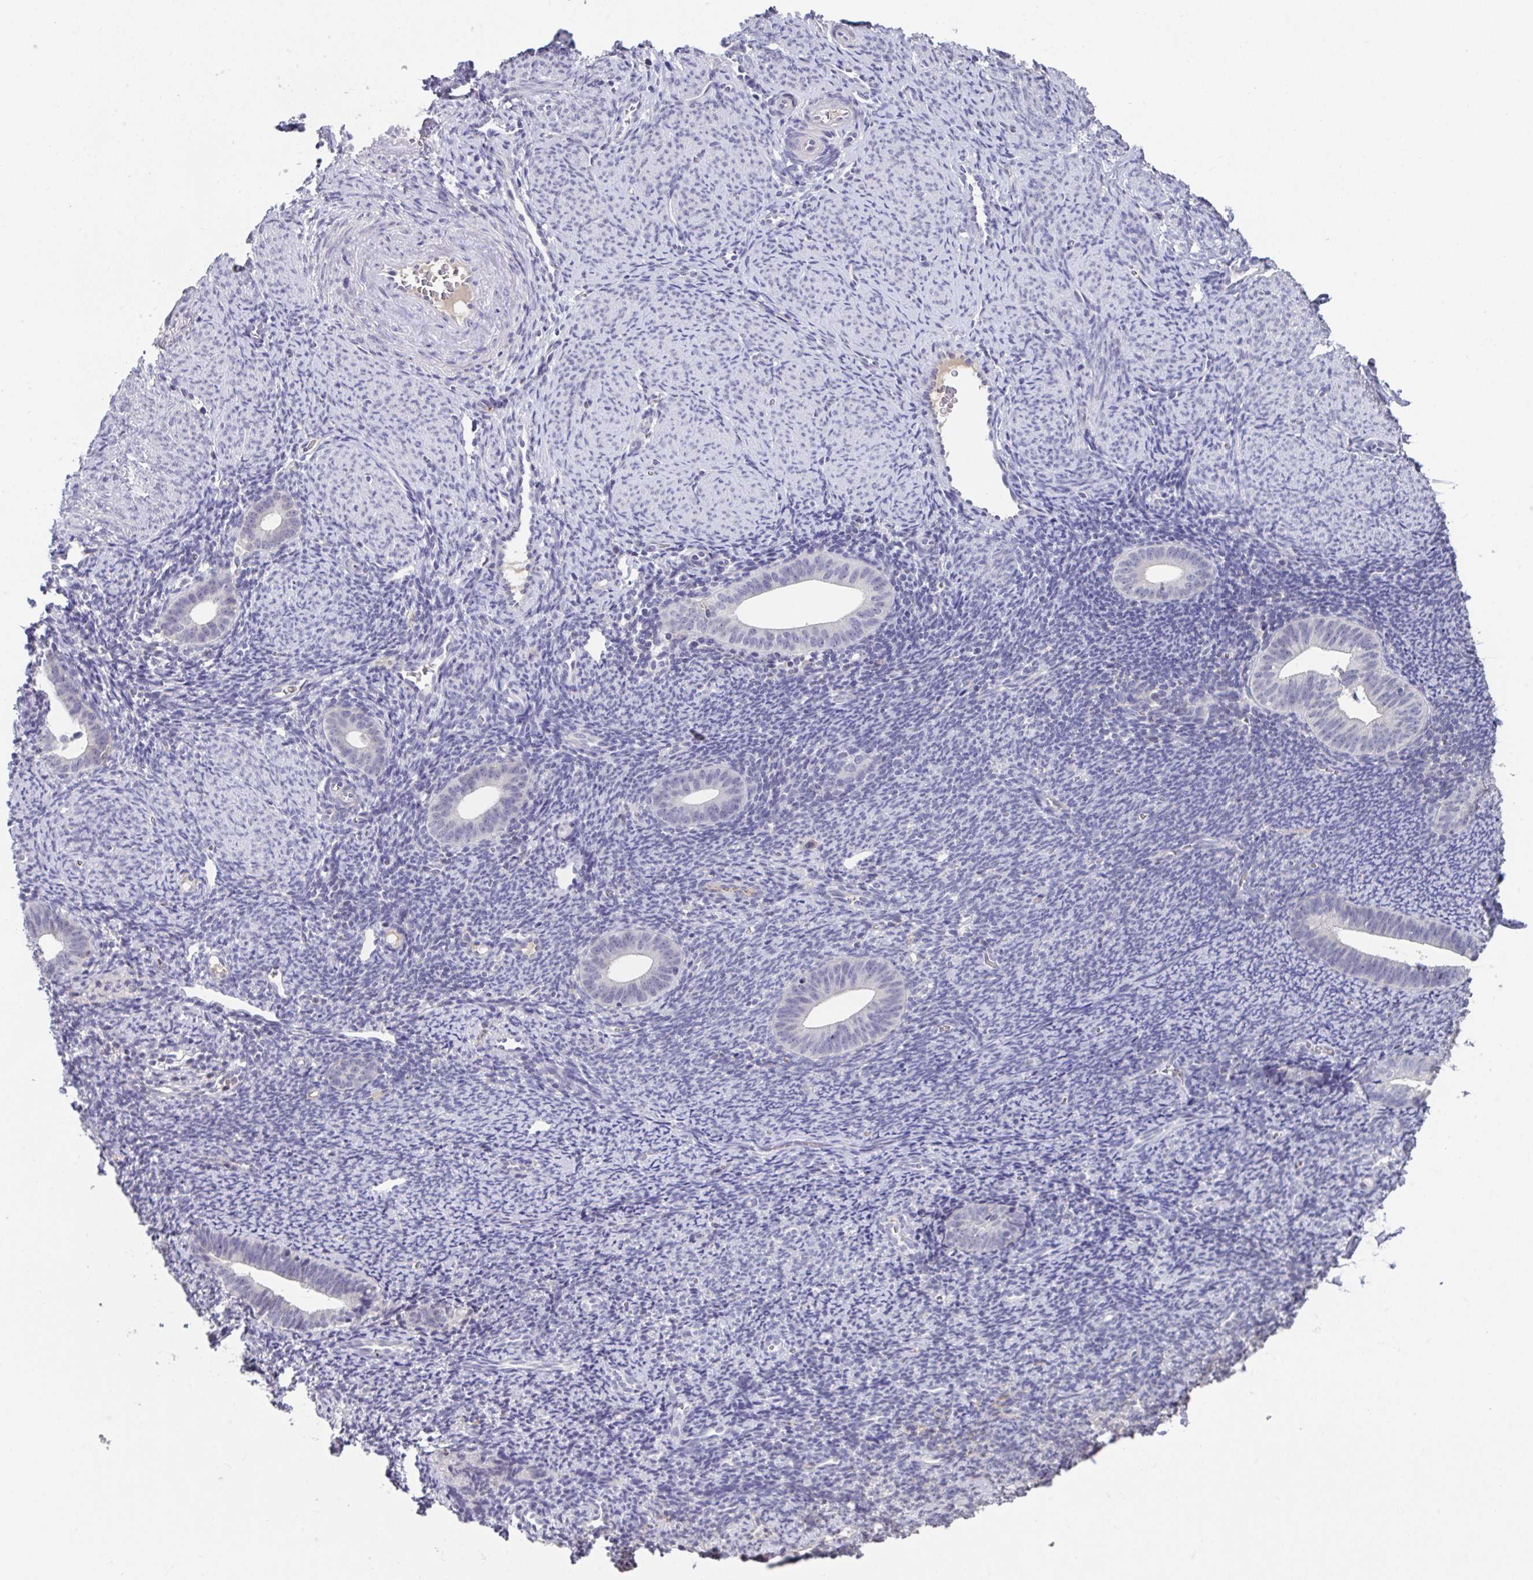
{"staining": {"intensity": "negative", "quantity": "none", "location": "none"}, "tissue": "endometrium", "cell_type": "Cells in endometrial stroma", "image_type": "normal", "snomed": [{"axis": "morphology", "description": "Normal tissue, NOS"}, {"axis": "topography", "description": "Endometrium"}], "caption": "A high-resolution micrograph shows immunohistochemistry staining of benign endometrium, which demonstrates no significant expression in cells in endometrial stroma.", "gene": "GLTPD2", "patient": {"sex": "female", "age": 39}}